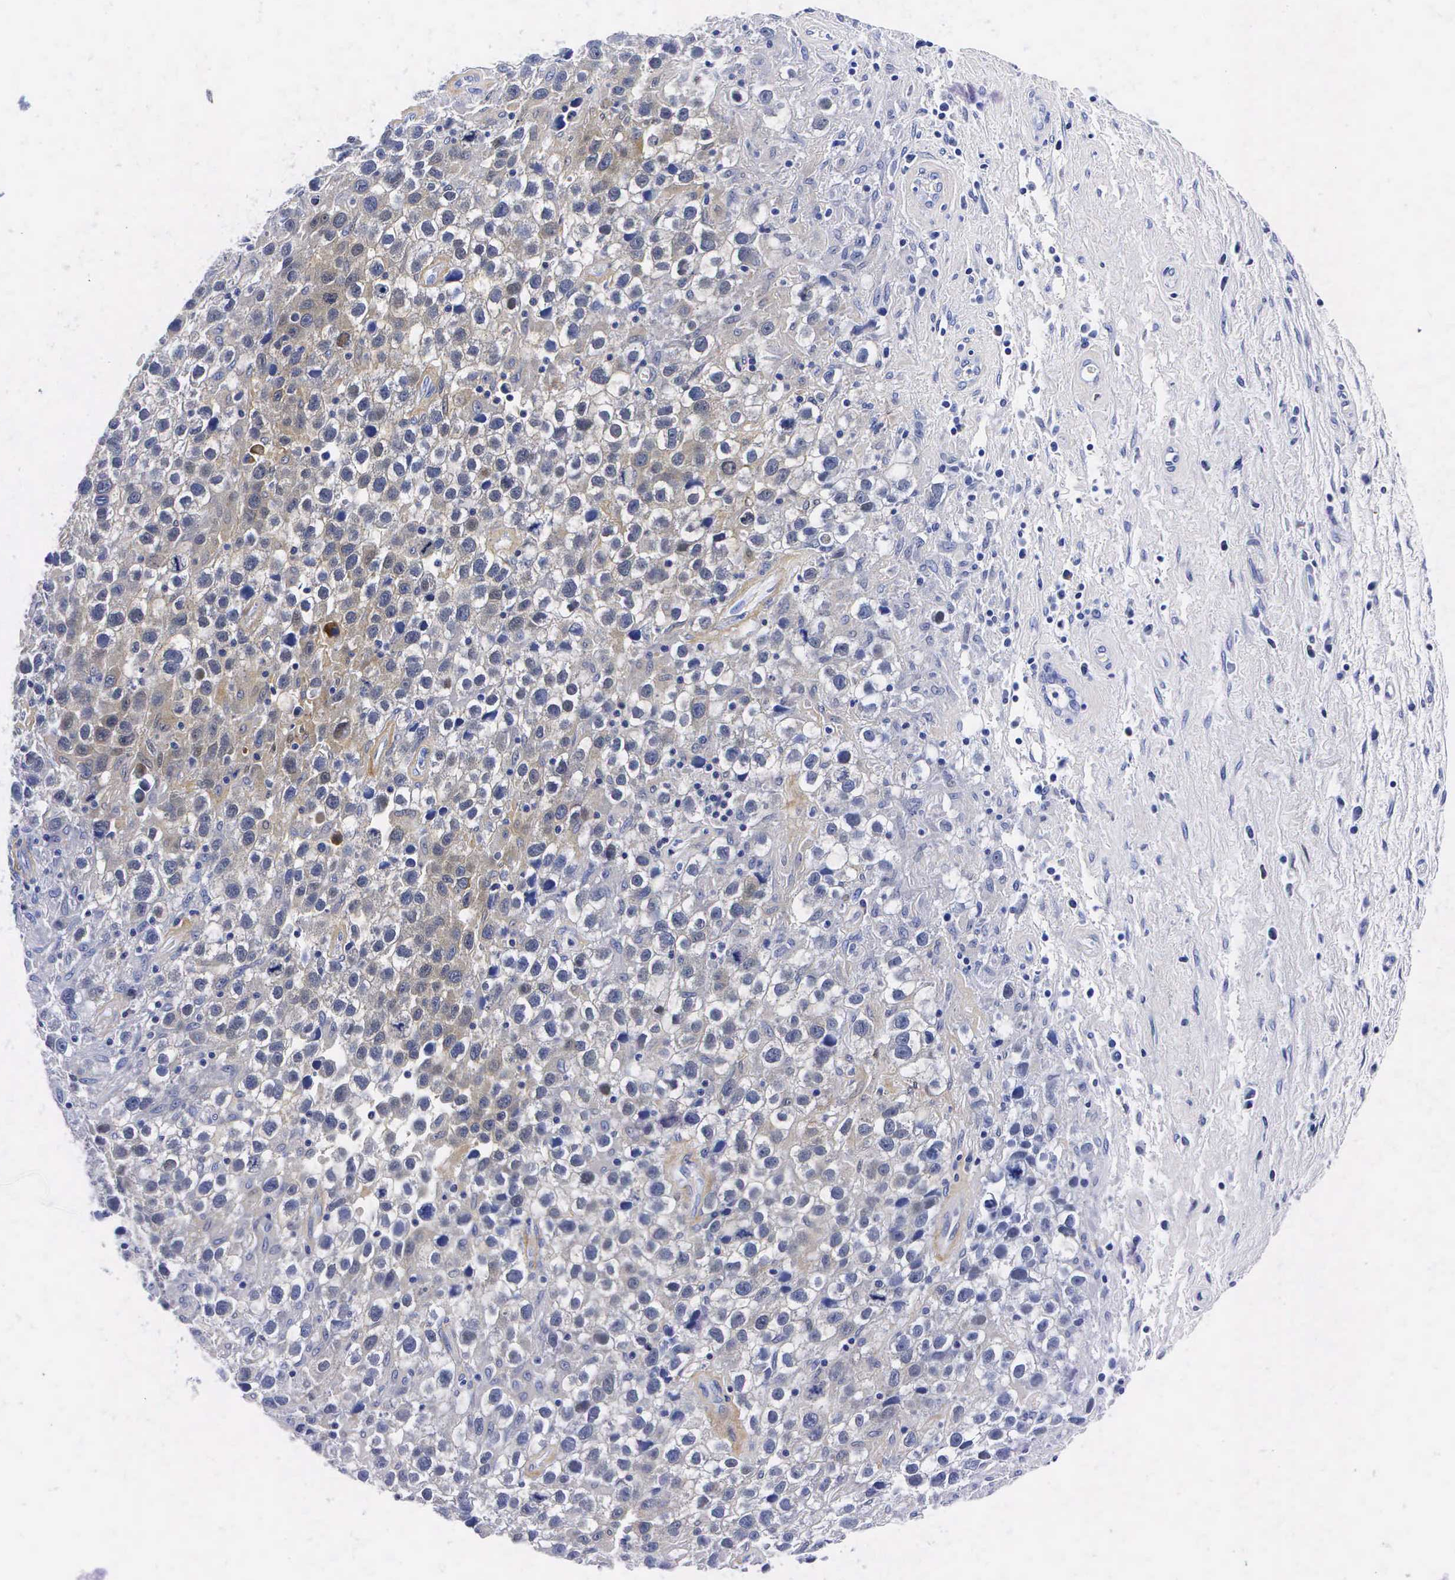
{"staining": {"intensity": "weak", "quantity": "25%-75%", "location": "cytoplasmic/membranous"}, "tissue": "testis cancer", "cell_type": "Tumor cells", "image_type": "cancer", "snomed": [{"axis": "morphology", "description": "Seminoma, NOS"}, {"axis": "topography", "description": "Testis"}], "caption": "A high-resolution image shows IHC staining of testis seminoma, which shows weak cytoplasmic/membranous staining in approximately 25%-75% of tumor cells. The staining was performed using DAB (3,3'-diaminobenzidine), with brown indicating positive protein expression. Nuclei are stained blue with hematoxylin.", "gene": "ENO2", "patient": {"sex": "male", "age": 43}}